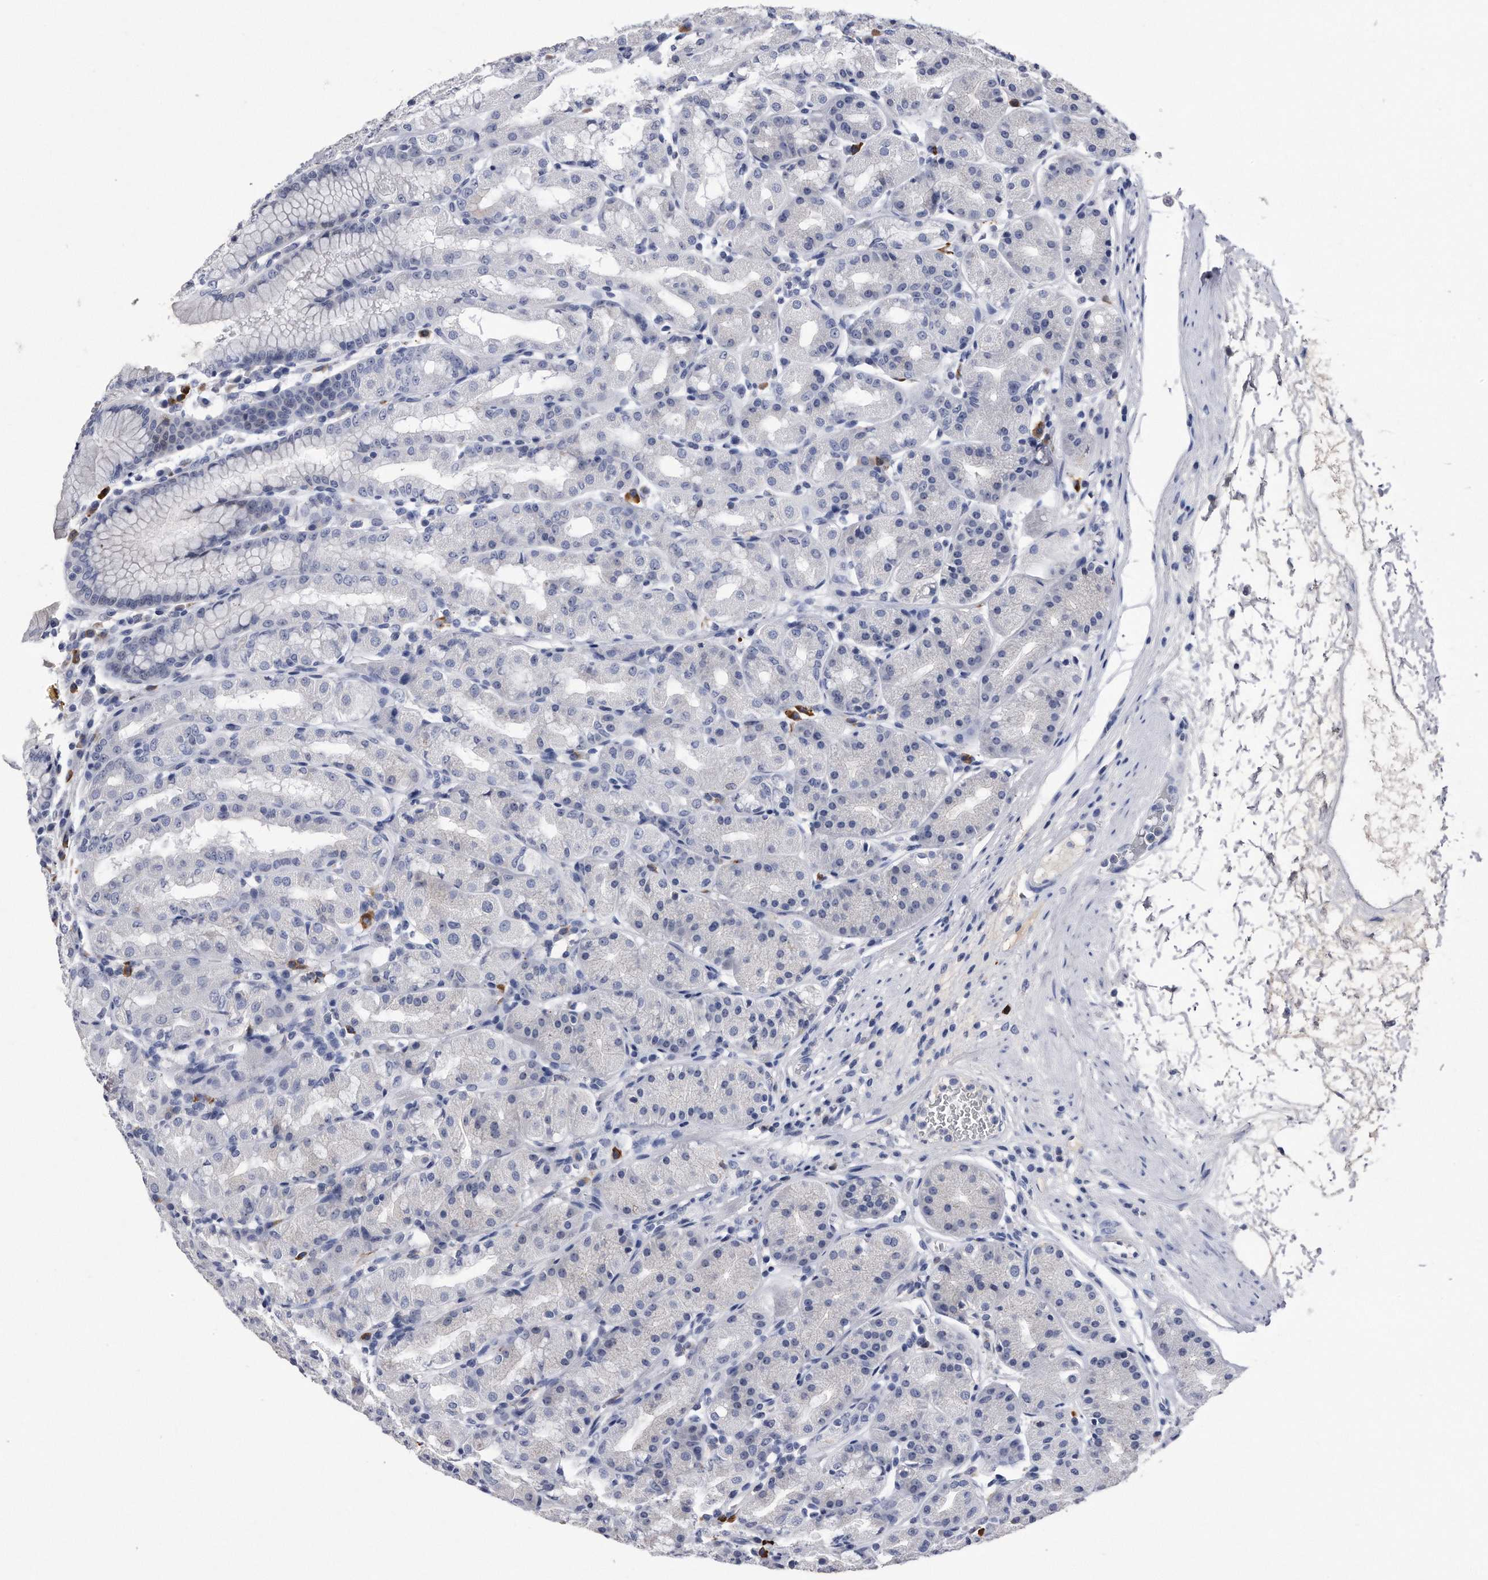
{"staining": {"intensity": "negative", "quantity": "none", "location": "none"}, "tissue": "stomach", "cell_type": "Glandular cells", "image_type": "normal", "snomed": [{"axis": "morphology", "description": "Normal tissue, NOS"}, {"axis": "topography", "description": "Stomach"}, {"axis": "topography", "description": "Stomach, lower"}], "caption": "Immunohistochemistry micrograph of benign stomach stained for a protein (brown), which shows no expression in glandular cells.", "gene": "KCTD8", "patient": {"sex": "female", "age": 56}}